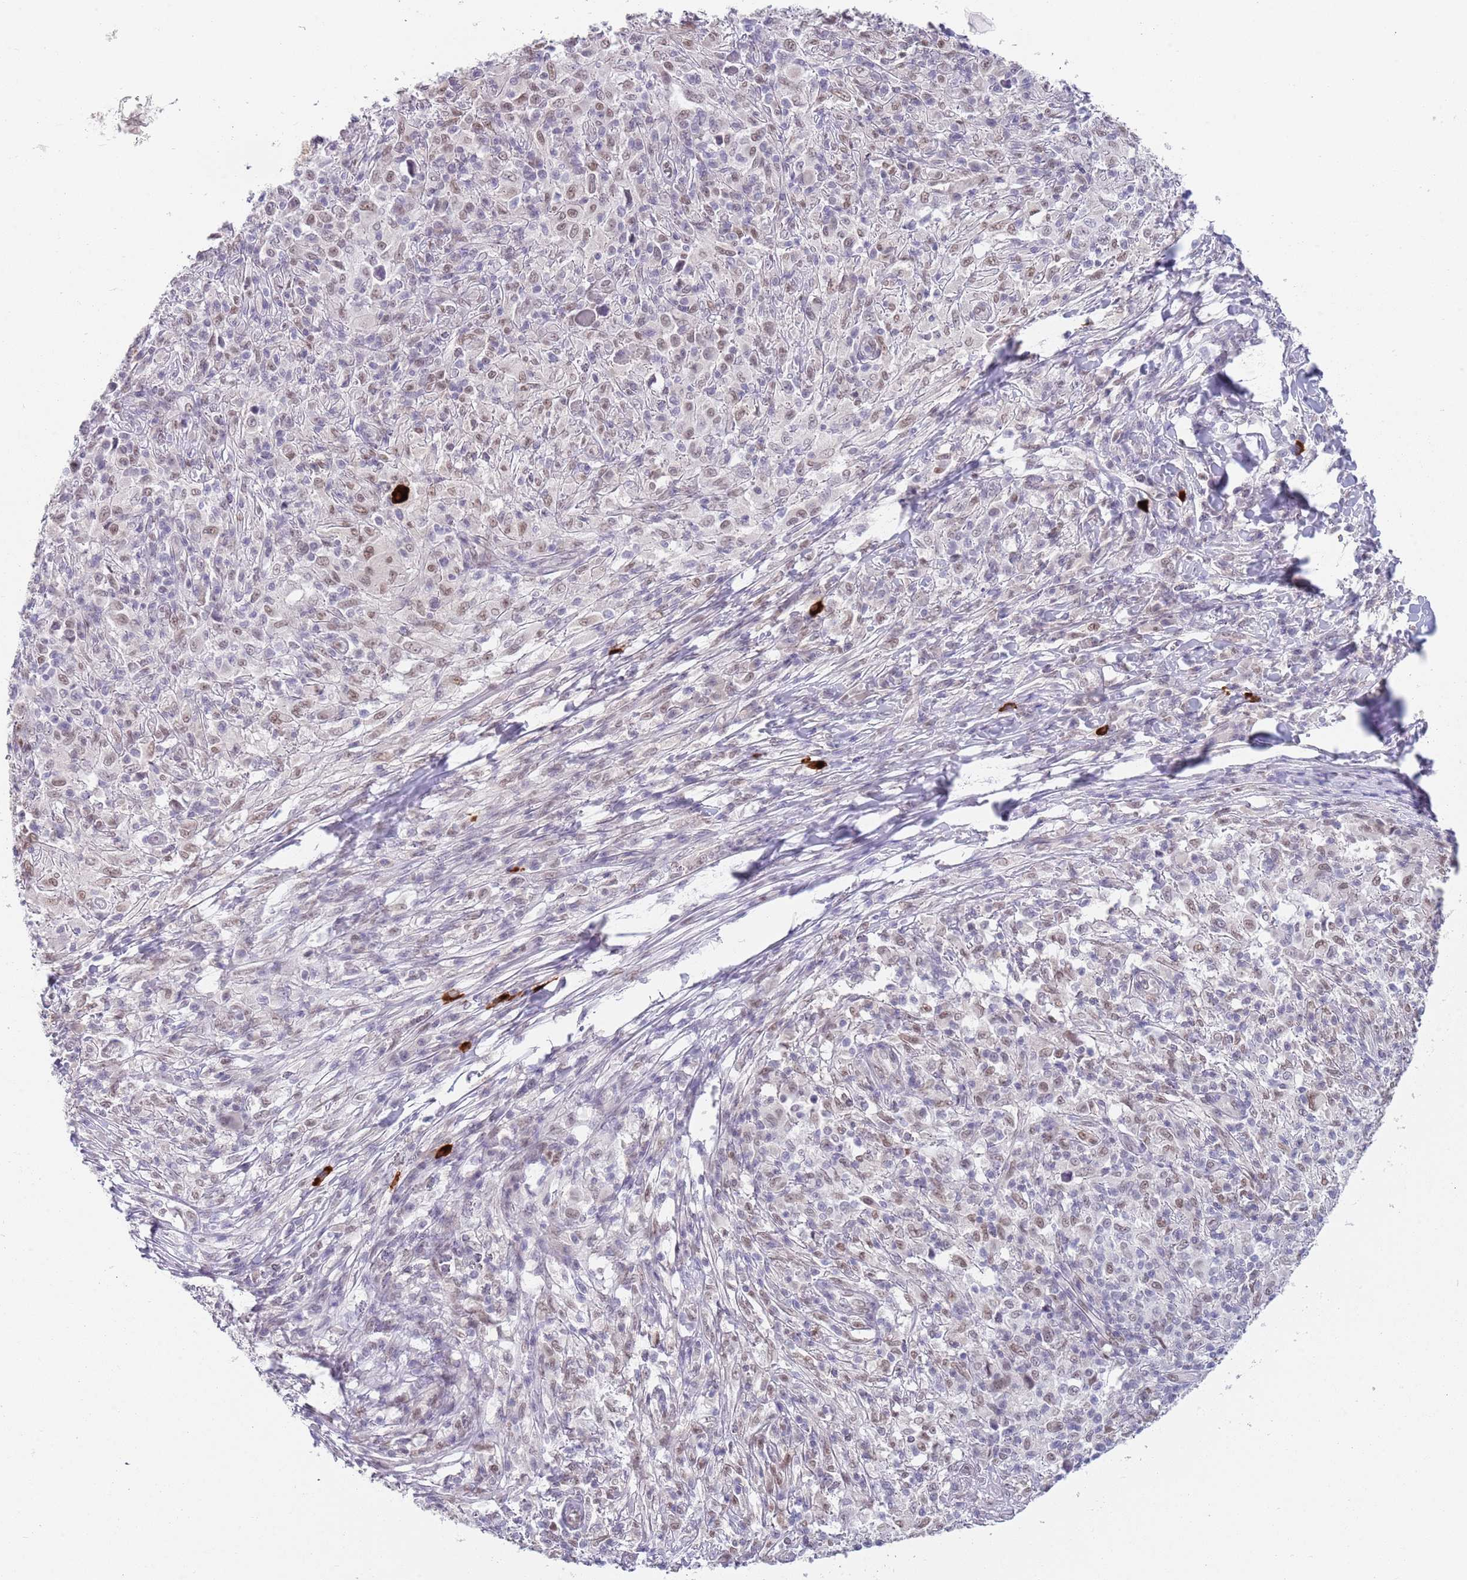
{"staining": {"intensity": "negative", "quantity": "none", "location": "none"}, "tissue": "melanoma", "cell_type": "Tumor cells", "image_type": "cancer", "snomed": [{"axis": "morphology", "description": "Malignant melanoma, NOS"}, {"axis": "topography", "description": "Skin"}], "caption": "Histopathology image shows no protein staining in tumor cells of malignant melanoma tissue. (DAB (3,3'-diaminobenzidine) immunohistochemistry (IHC) with hematoxylin counter stain).", "gene": "SEPHS2", "patient": {"sex": "male", "age": 66}}